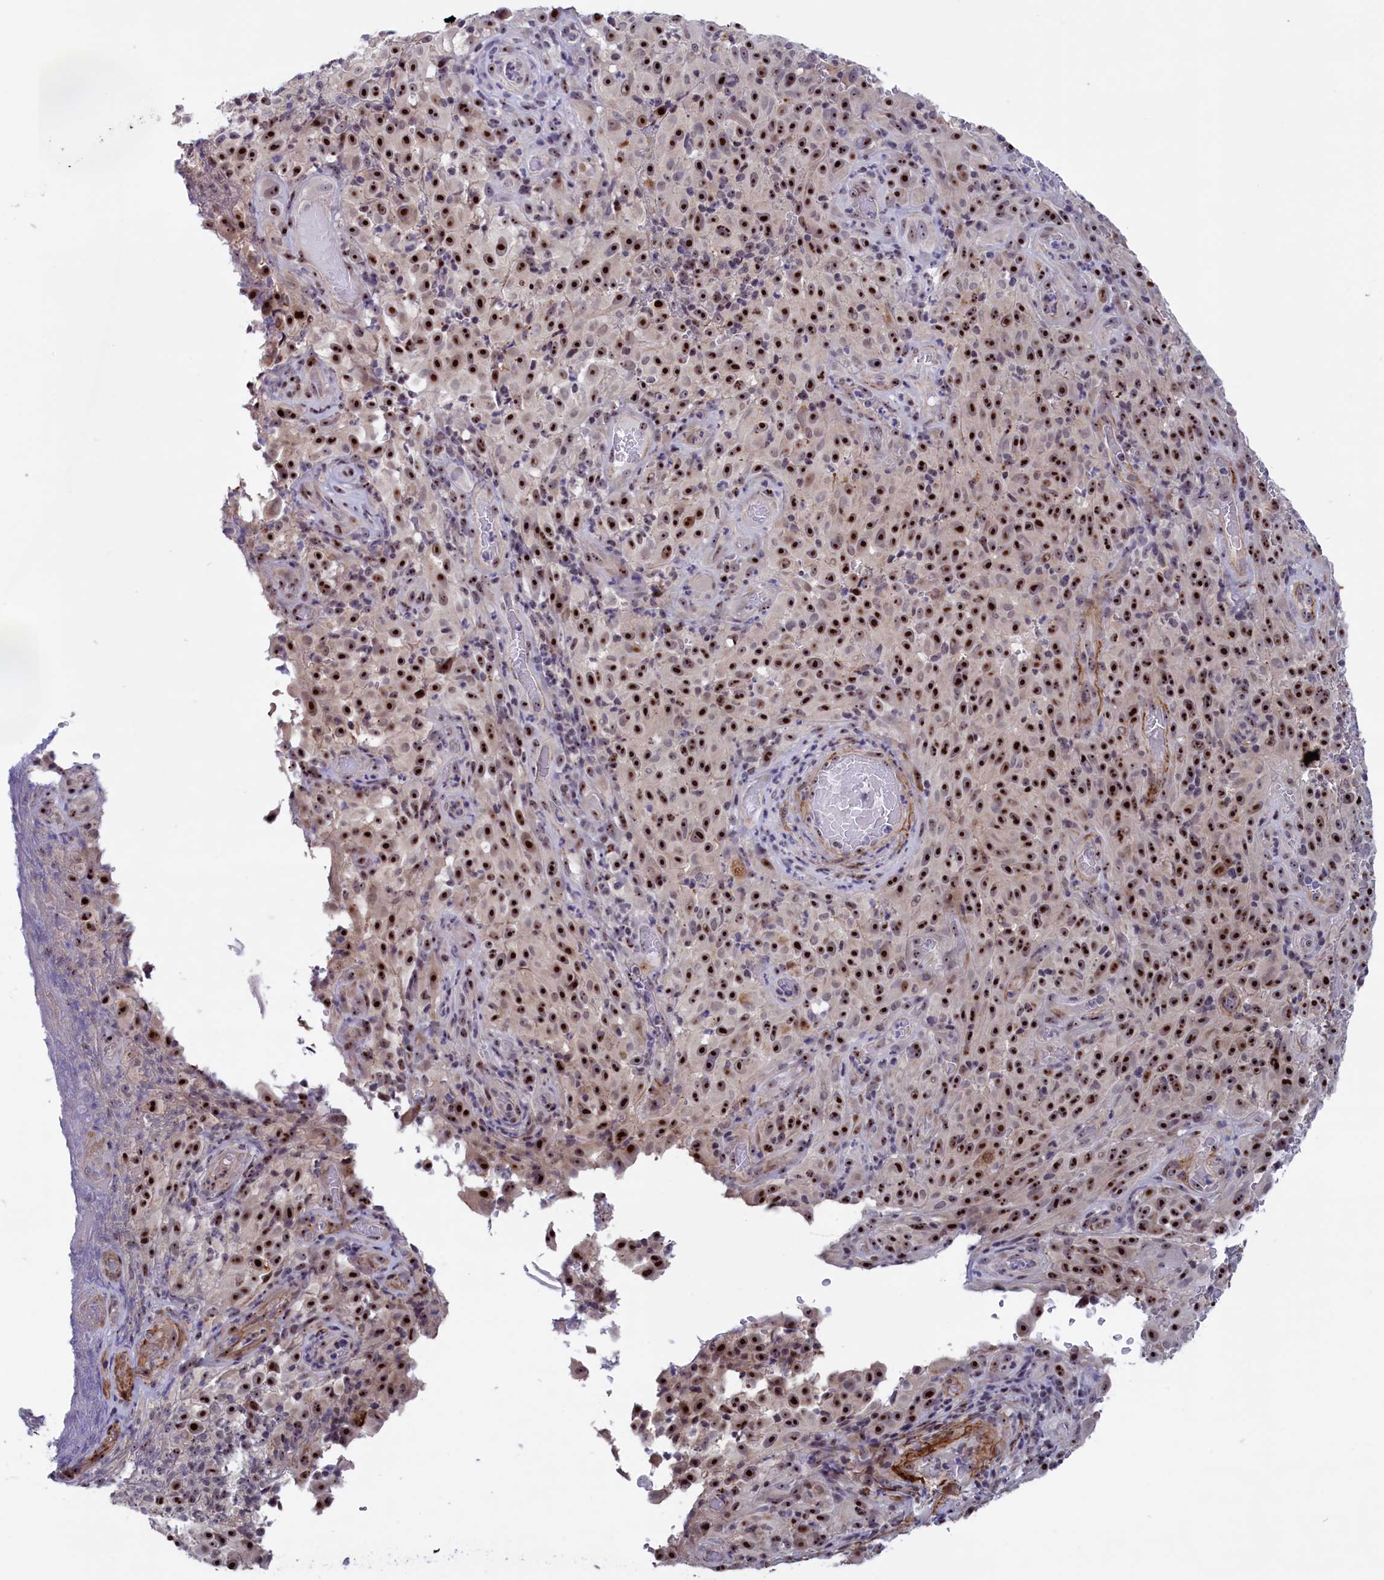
{"staining": {"intensity": "strong", "quantity": ">75%", "location": "nuclear"}, "tissue": "melanoma", "cell_type": "Tumor cells", "image_type": "cancer", "snomed": [{"axis": "morphology", "description": "Malignant melanoma, NOS"}, {"axis": "topography", "description": "Skin"}], "caption": "Tumor cells display high levels of strong nuclear positivity in approximately >75% of cells in malignant melanoma.", "gene": "PPAN", "patient": {"sex": "female", "age": 82}}